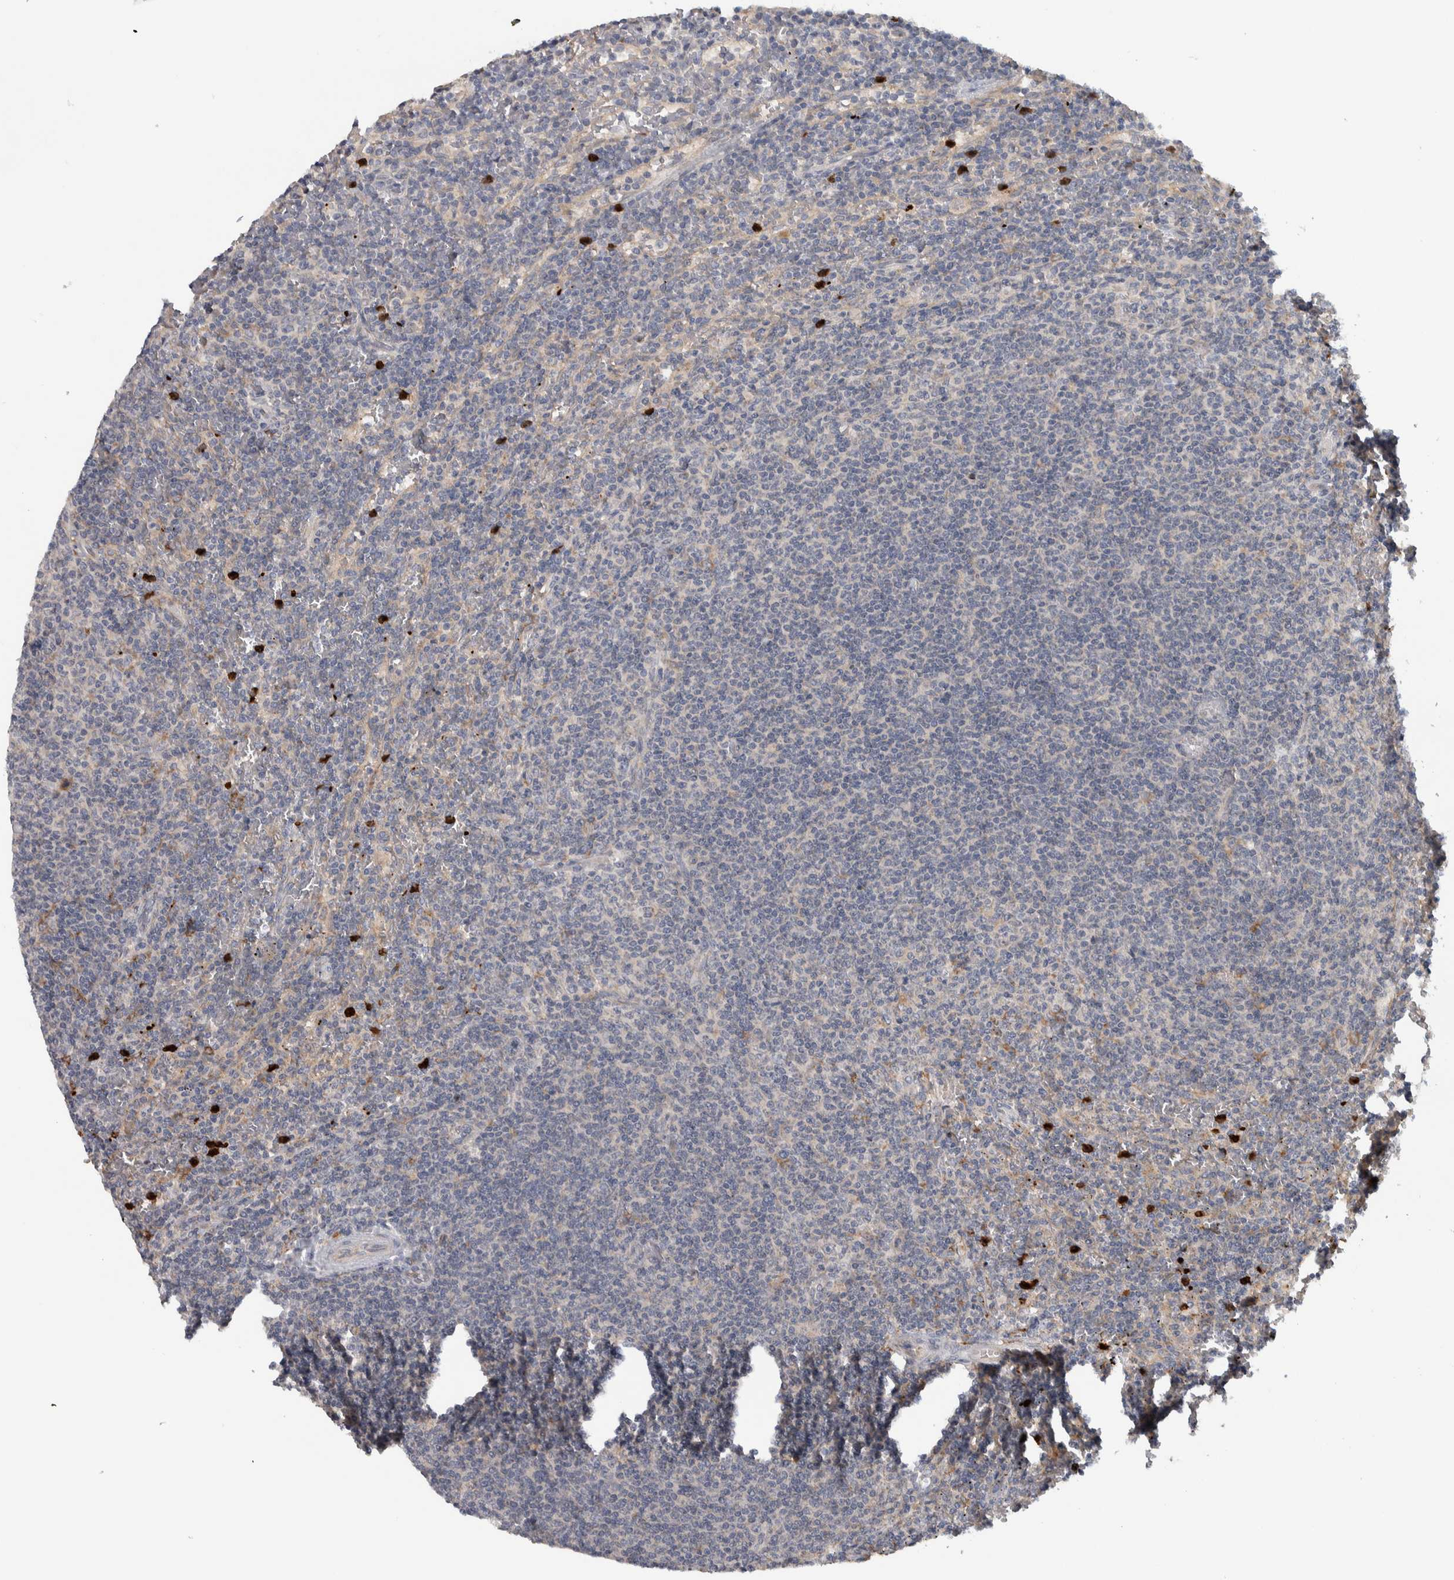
{"staining": {"intensity": "negative", "quantity": "none", "location": "none"}, "tissue": "lymphoma", "cell_type": "Tumor cells", "image_type": "cancer", "snomed": [{"axis": "morphology", "description": "Malignant lymphoma, non-Hodgkin's type, Low grade"}, {"axis": "topography", "description": "Spleen"}], "caption": "An image of human low-grade malignant lymphoma, non-Hodgkin's type is negative for staining in tumor cells. Brightfield microscopy of immunohistochemistry (IHC) stained with DAB (brown) and hematoxylin (blue), captured at high magnification.", "gene": "ADPRM", "patient": {"sex": "female", "age": 50}}